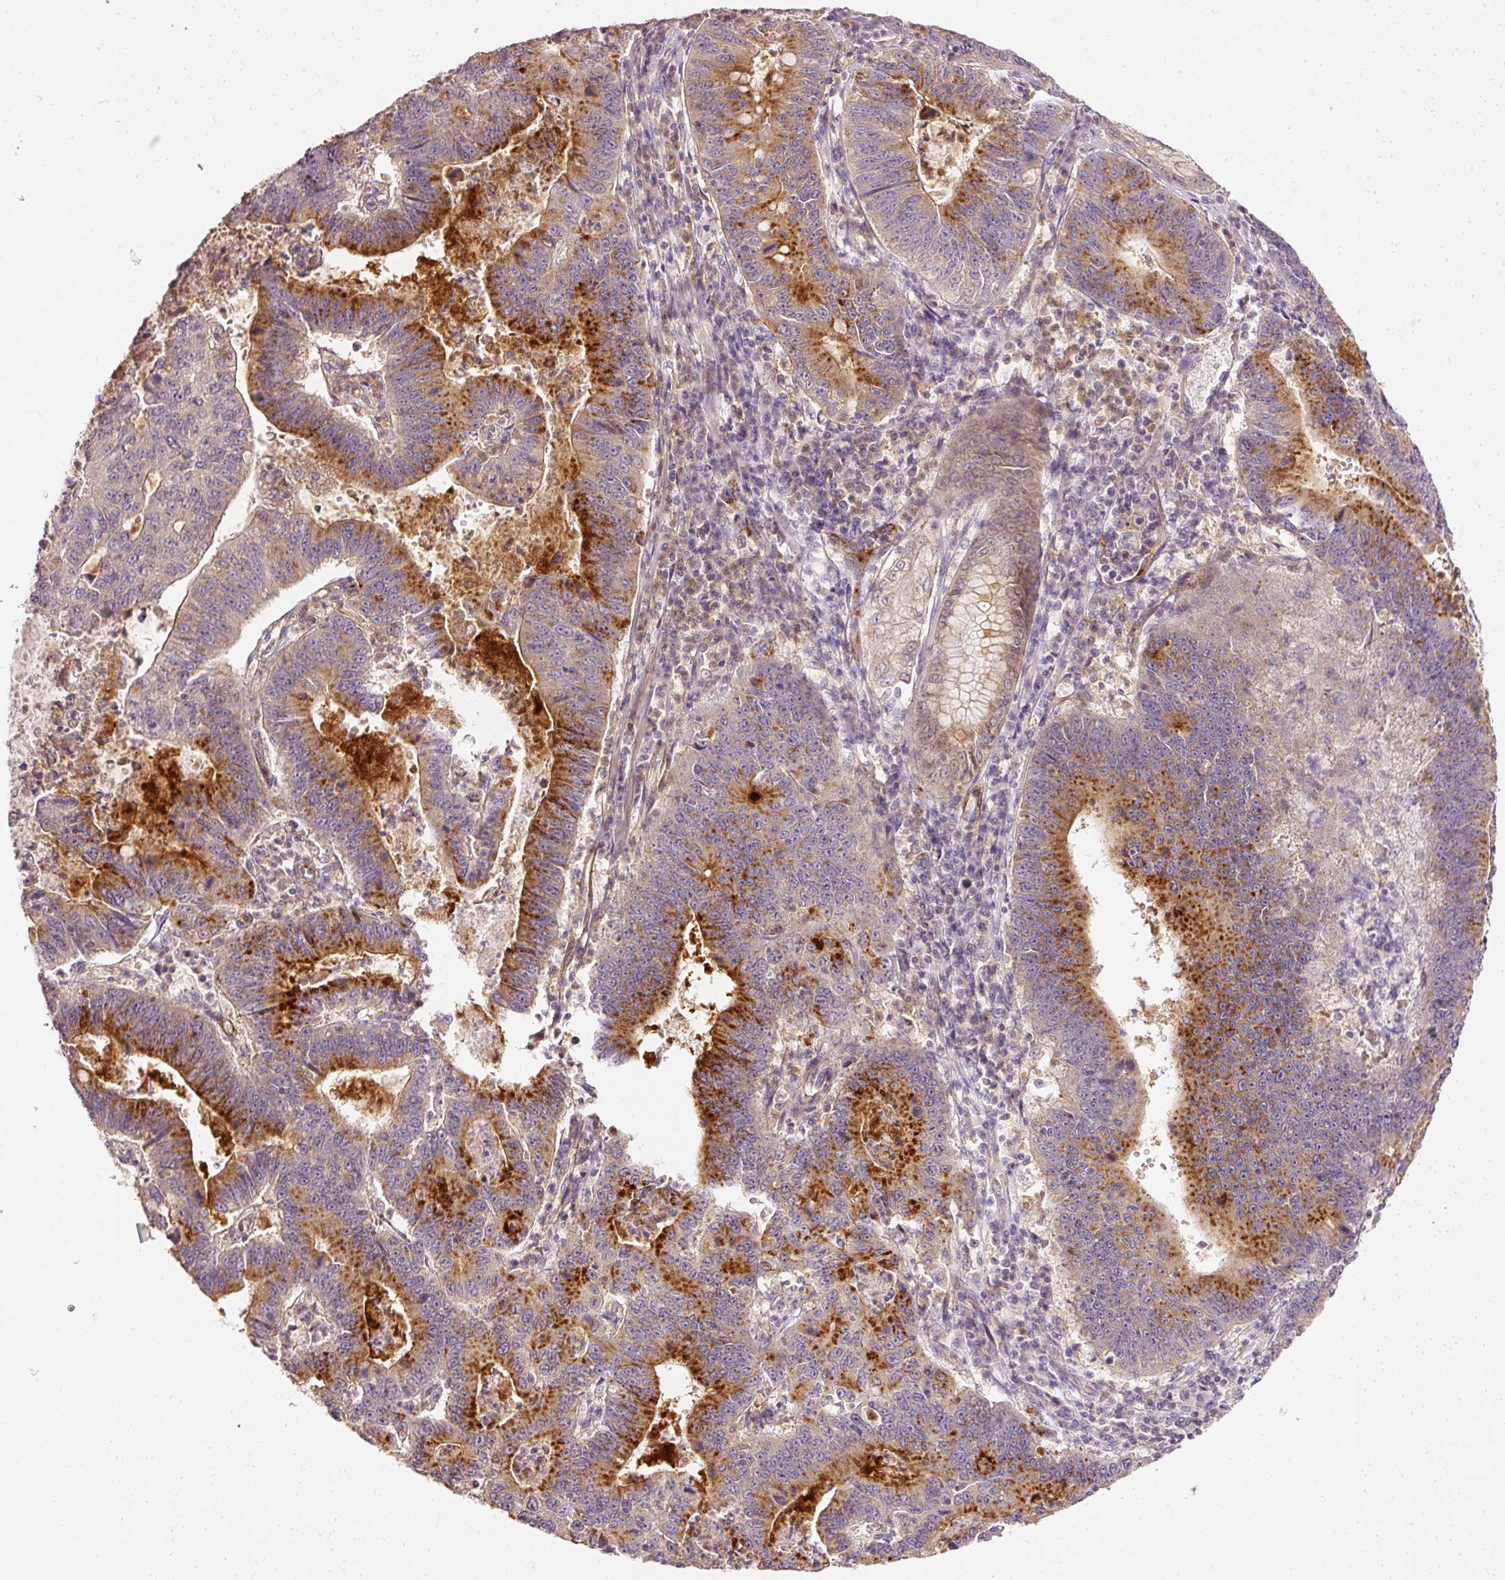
{"staining": {"intensity": "strong", "quantity": "25%-75%", "location": "cytoplasmic/membranous"}, "tissue": "stomach cancer", "cell_type": "Tumor cells", "image_type": "cancer", "snomed": [{"axis": "morphology", "description": "Adenocarcinoma, NOS"}, {"axis": "topography", "description": "Stomach"}], "caption": "The immunohistochemical stain shows strong cytoplasmic/membranous staining in tumor cells of stomach adenocarcinoma tissue. Nuclei are stained in blue.", "gene": "ARMH3", "patient": {"sex": "male", "age": 59}}